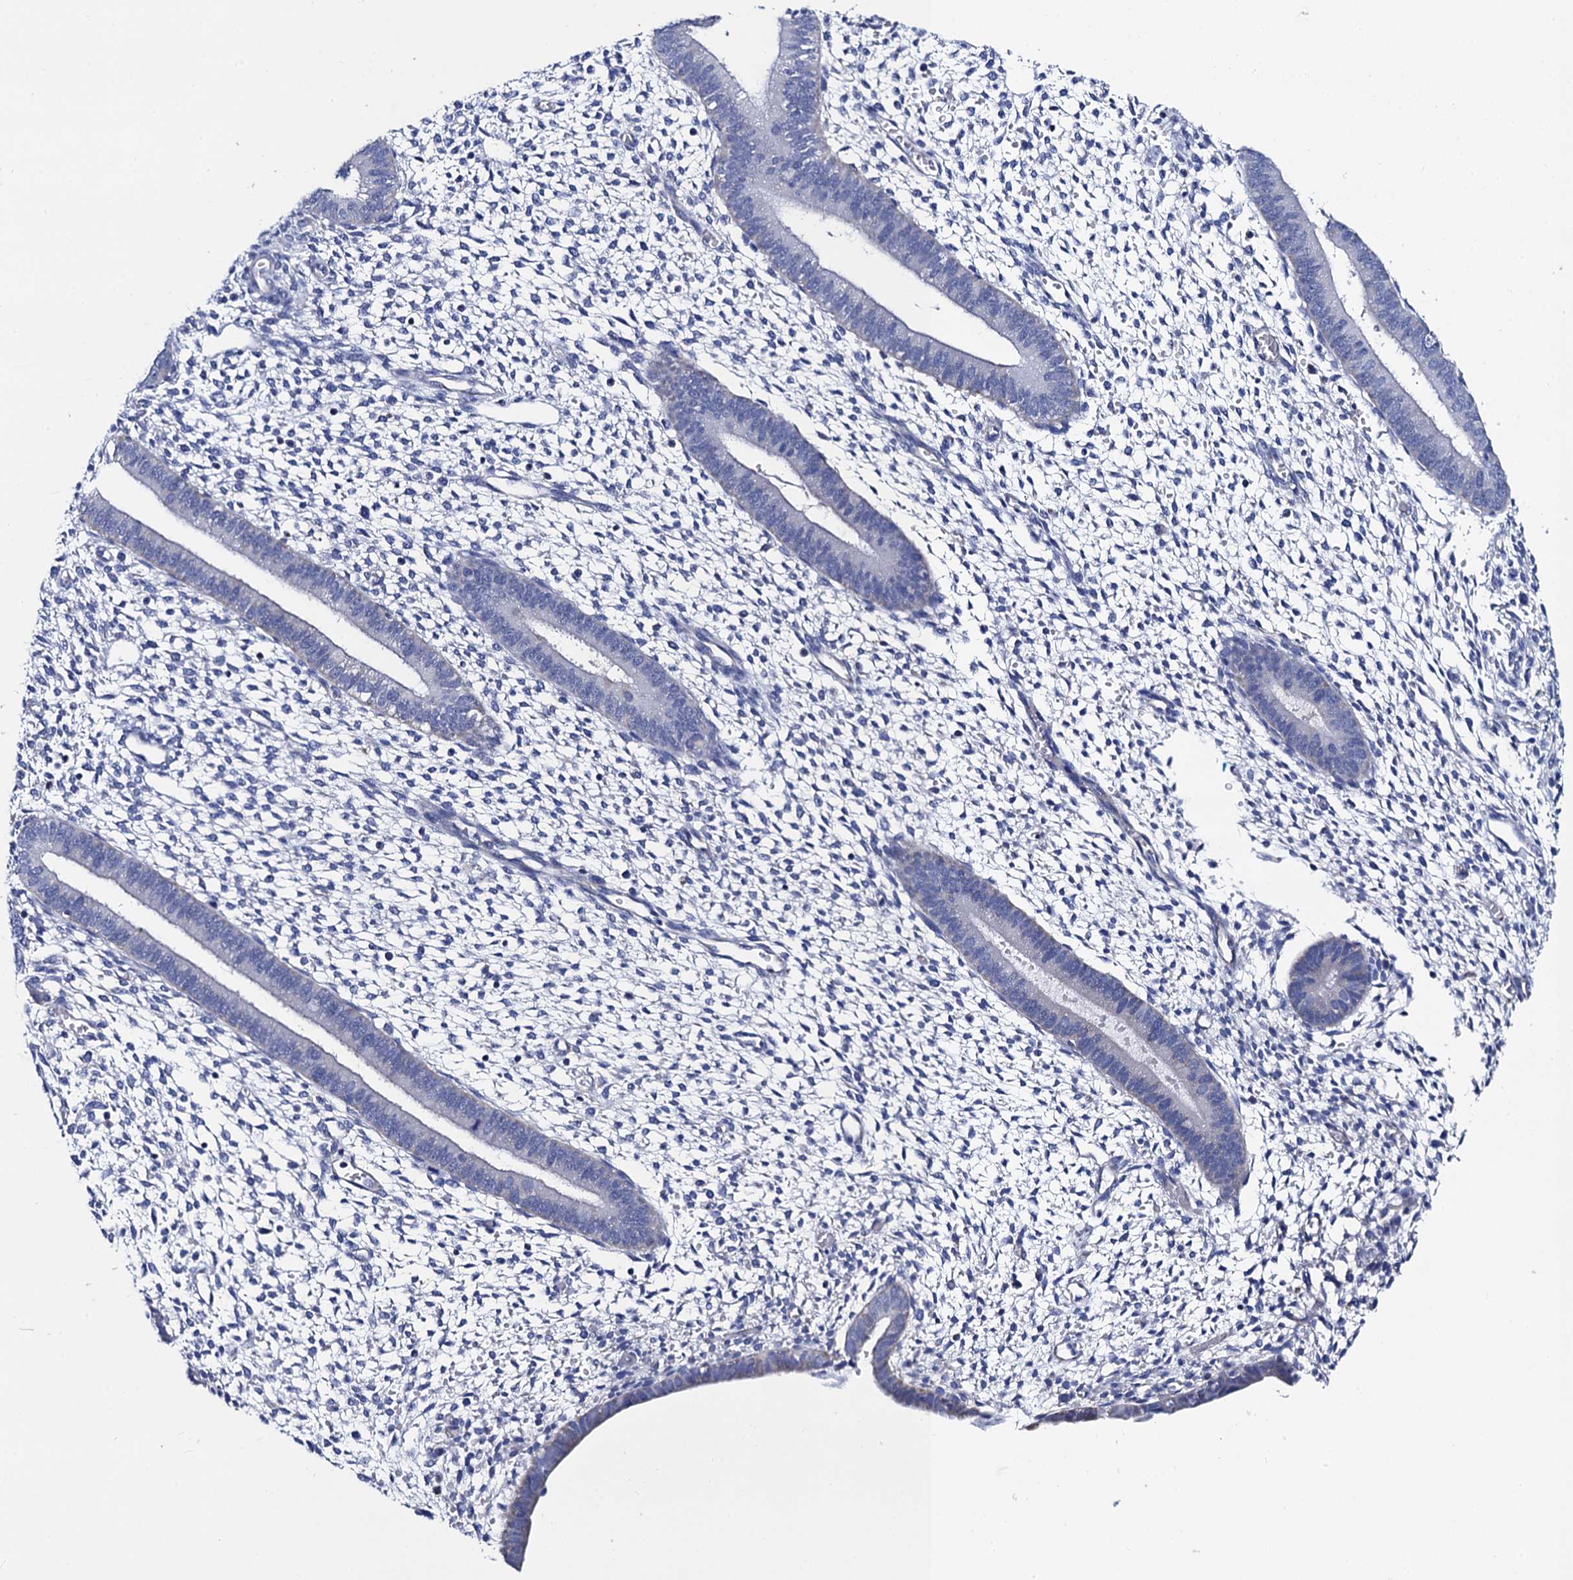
{"staining": {"intensity": "negative", "quantity": "none", "location": "none"}, "tissue": "endometrium", "cell_type": "Cells in endometrial stroma", "image_type": "normal", "snomed": [{"axis": "morphology", "description": "Normal tissue, NOS"}, {"axis": "topography", "description": "Endometrium"}], "caption": "Cells in endometrial stroma are negative for protein expression in benign human endometrium. Brightfield microscopy of IHC stained with DAB (brown) and hematoxylin (blue), captured at high magnification.", "gene": "ACADSB", "patient": {"sex": "female", "age": 46}}